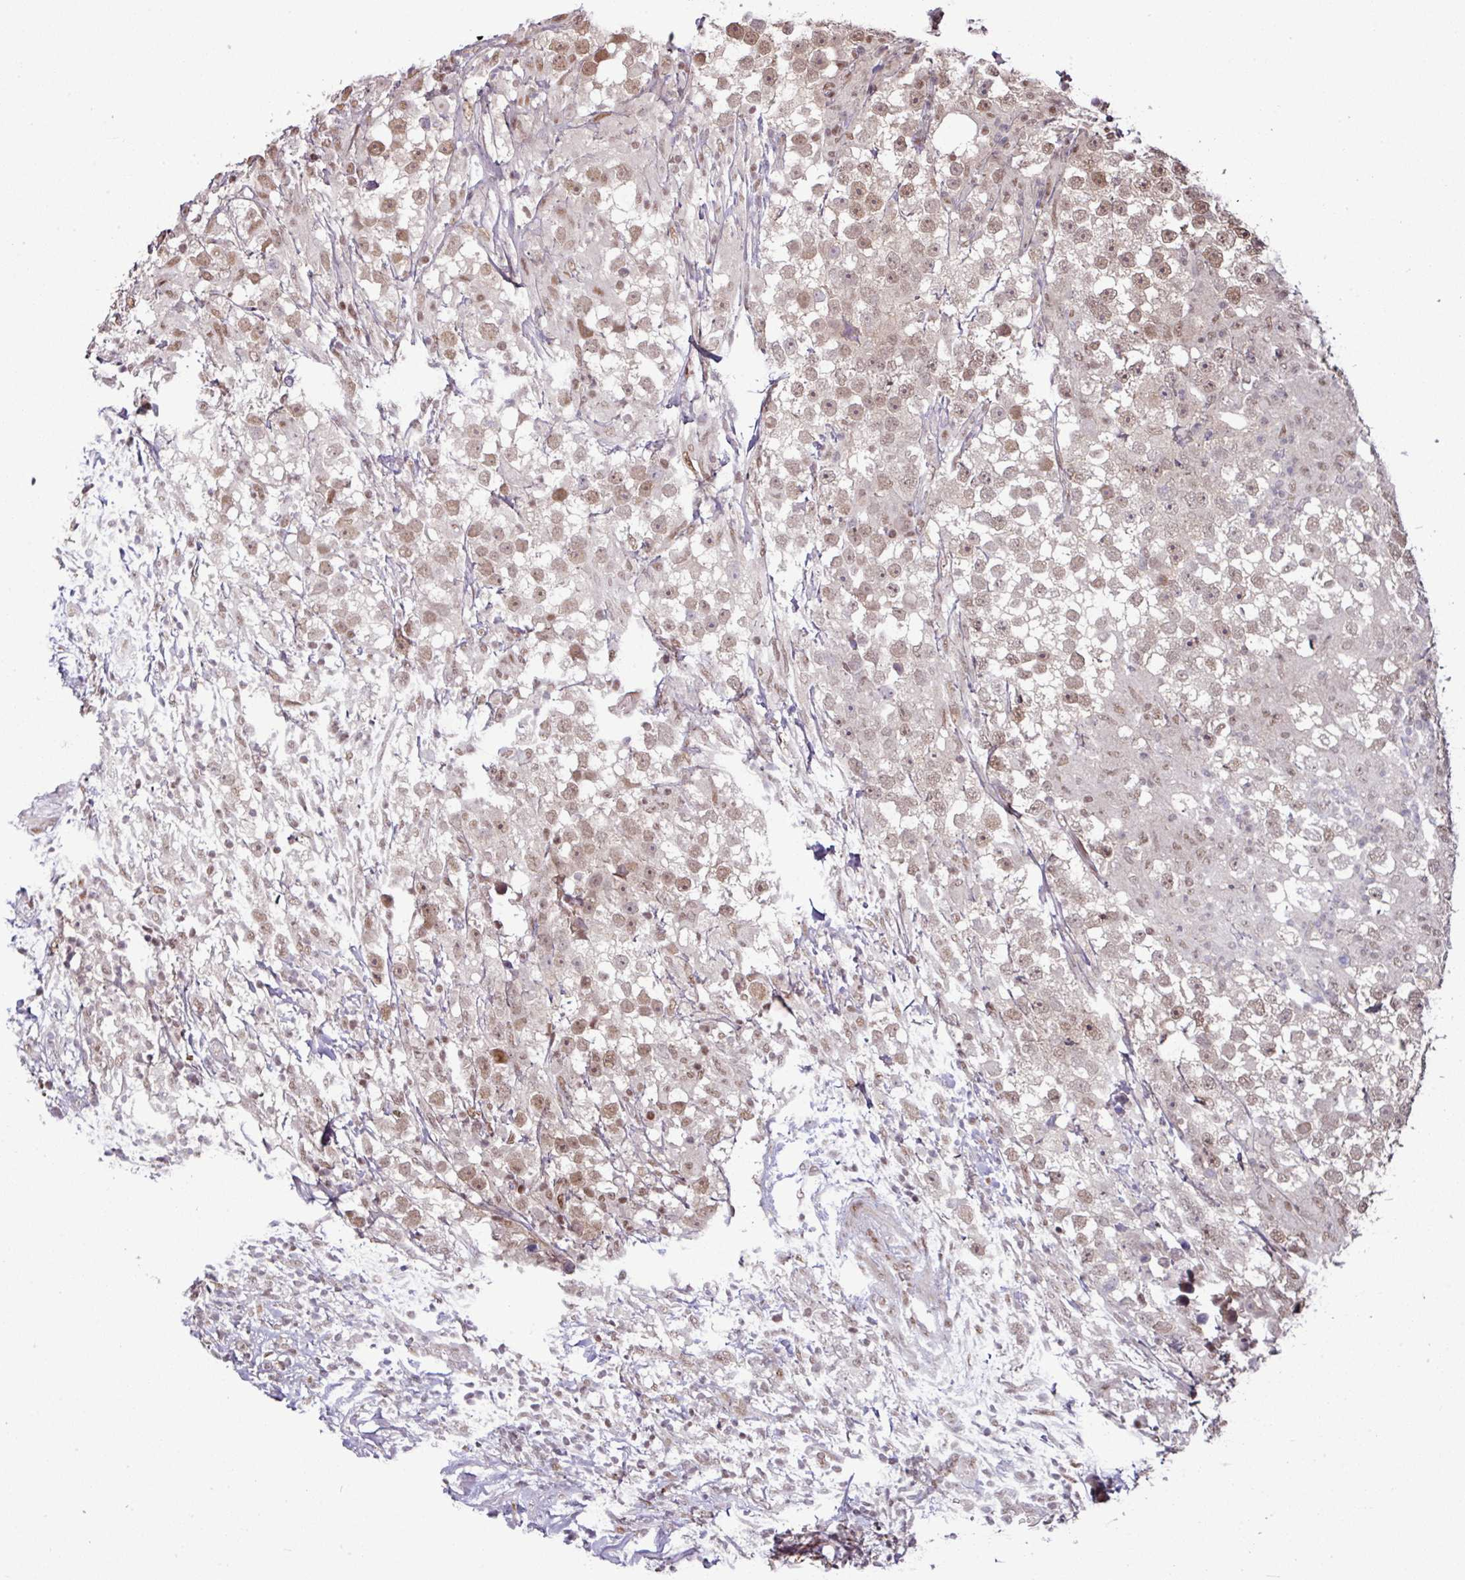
{"staining": {"intensity": "moderate", "quantity": "25%-75%", "location": "nuclear"}, "tissue": "testis cancer", "cell_type": "Tumor cells", "image_type": "cancer", "snomed": [{"axis": "morphology", "description": "Seminoma, NOS"}, {"axis": "topography", "description": "Testis"}], "caption": "Immunohistochemistry (IHC) (DAB) staining of testis cancer exhibits moderate nuclear protein positivity in about 25%-75% of tumor cells. The staining was performed using DAB (3,3'-diaminobenzidine) to visualize the protein expression in brown, while the nuclei were stained in blue with hematoxylin (Magnification: 20x).", "gene": "CIC", "patient": {"sex": "male", "age": 46}}